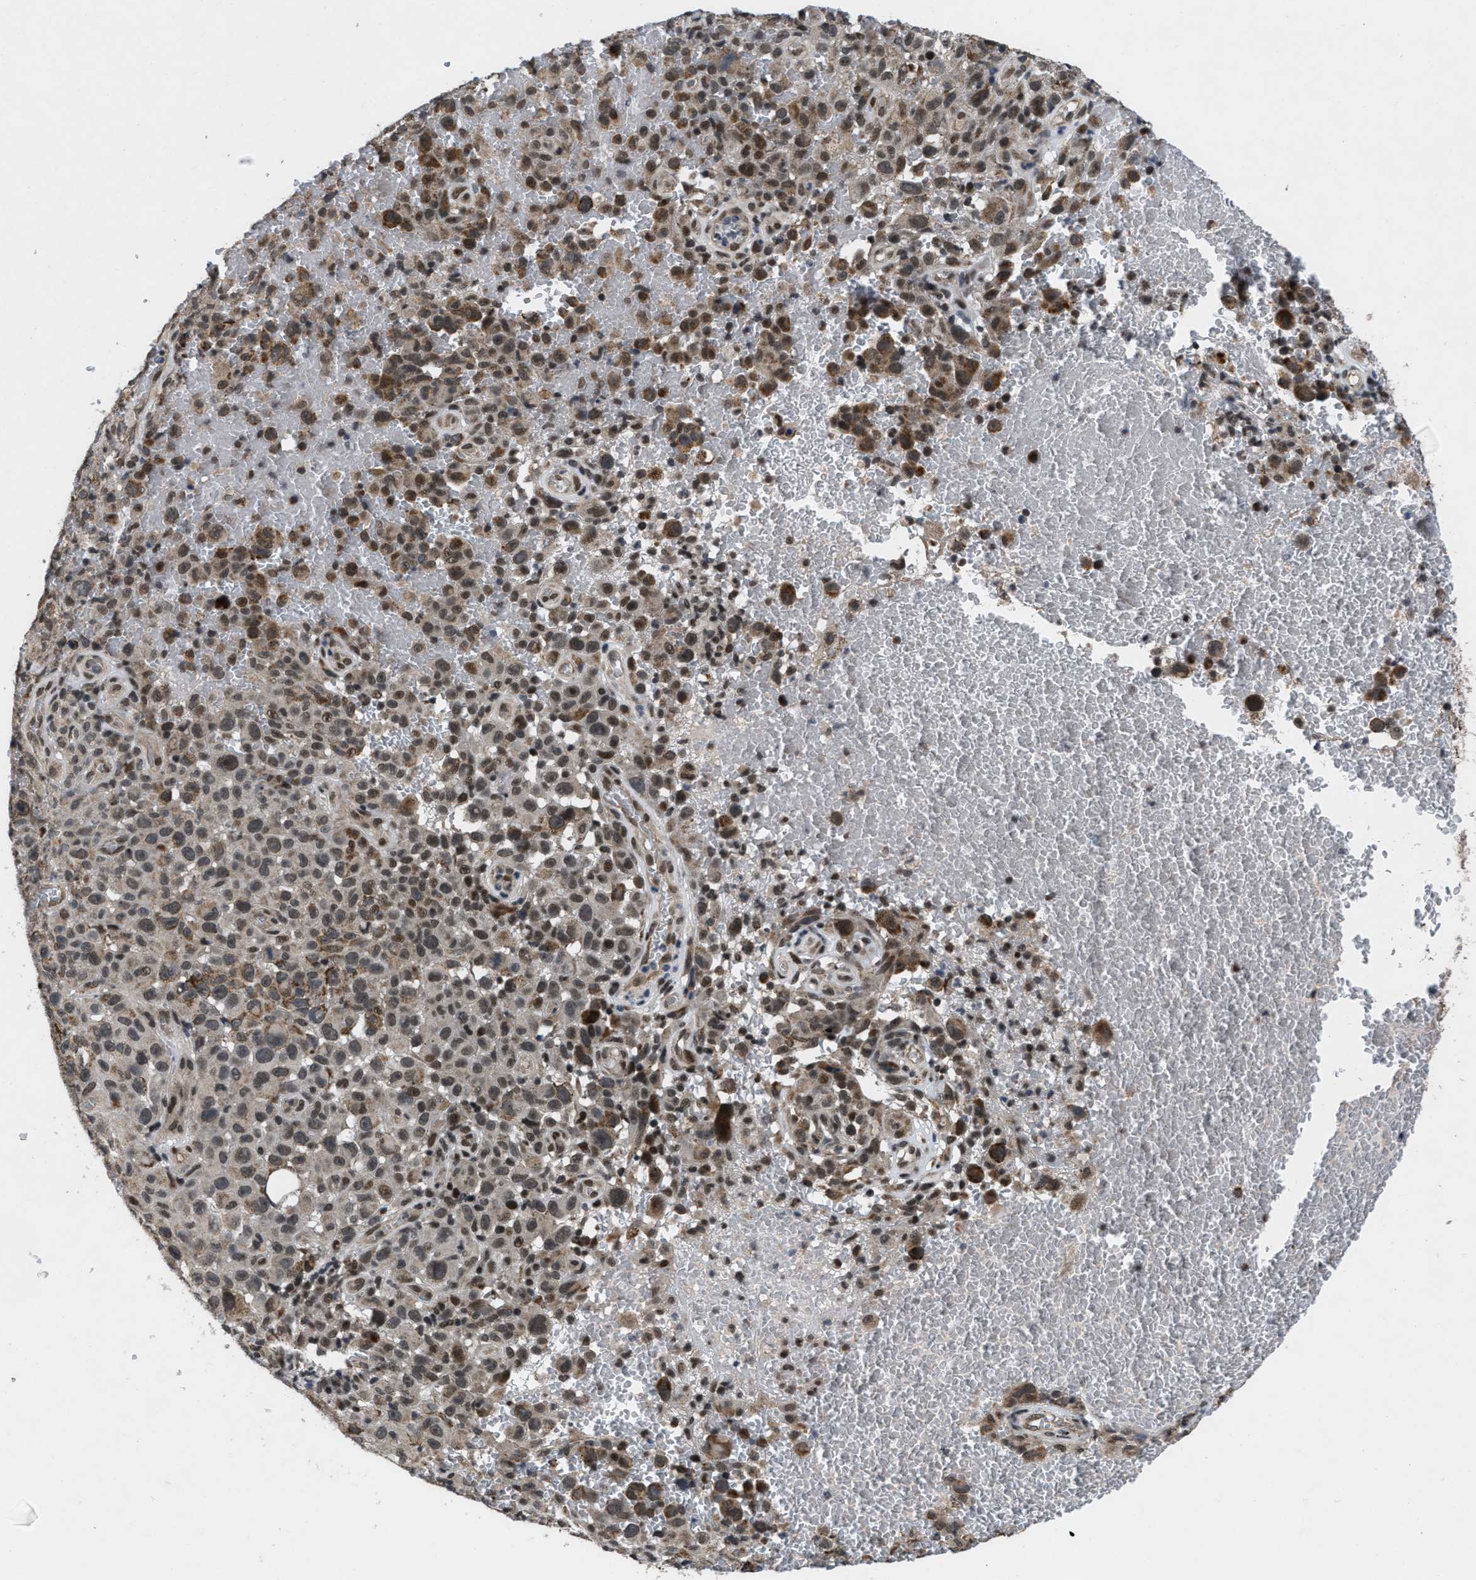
{"staining": {"intensity": "moderate", "quantity": "25%-75%", "location": "cytoplasmic/membranous,nuclear"}, "tissue": "melanoma", "cell_type": "Tumor cells", "image_type": "cancer", "snomed": [{"axis": "morphology", "description": "Malignant melanoma, NOS"}, {"axis": "topography", "description": "Skin"}], "caption": "IHC of melanoma displays medium levels of moderate cytoplasmic/membranous and nuclear expression in approximately 25%-75% of tumor cells.", "gene": "ZNHIT1", "patient": {"sex": "female", "age": 82}}